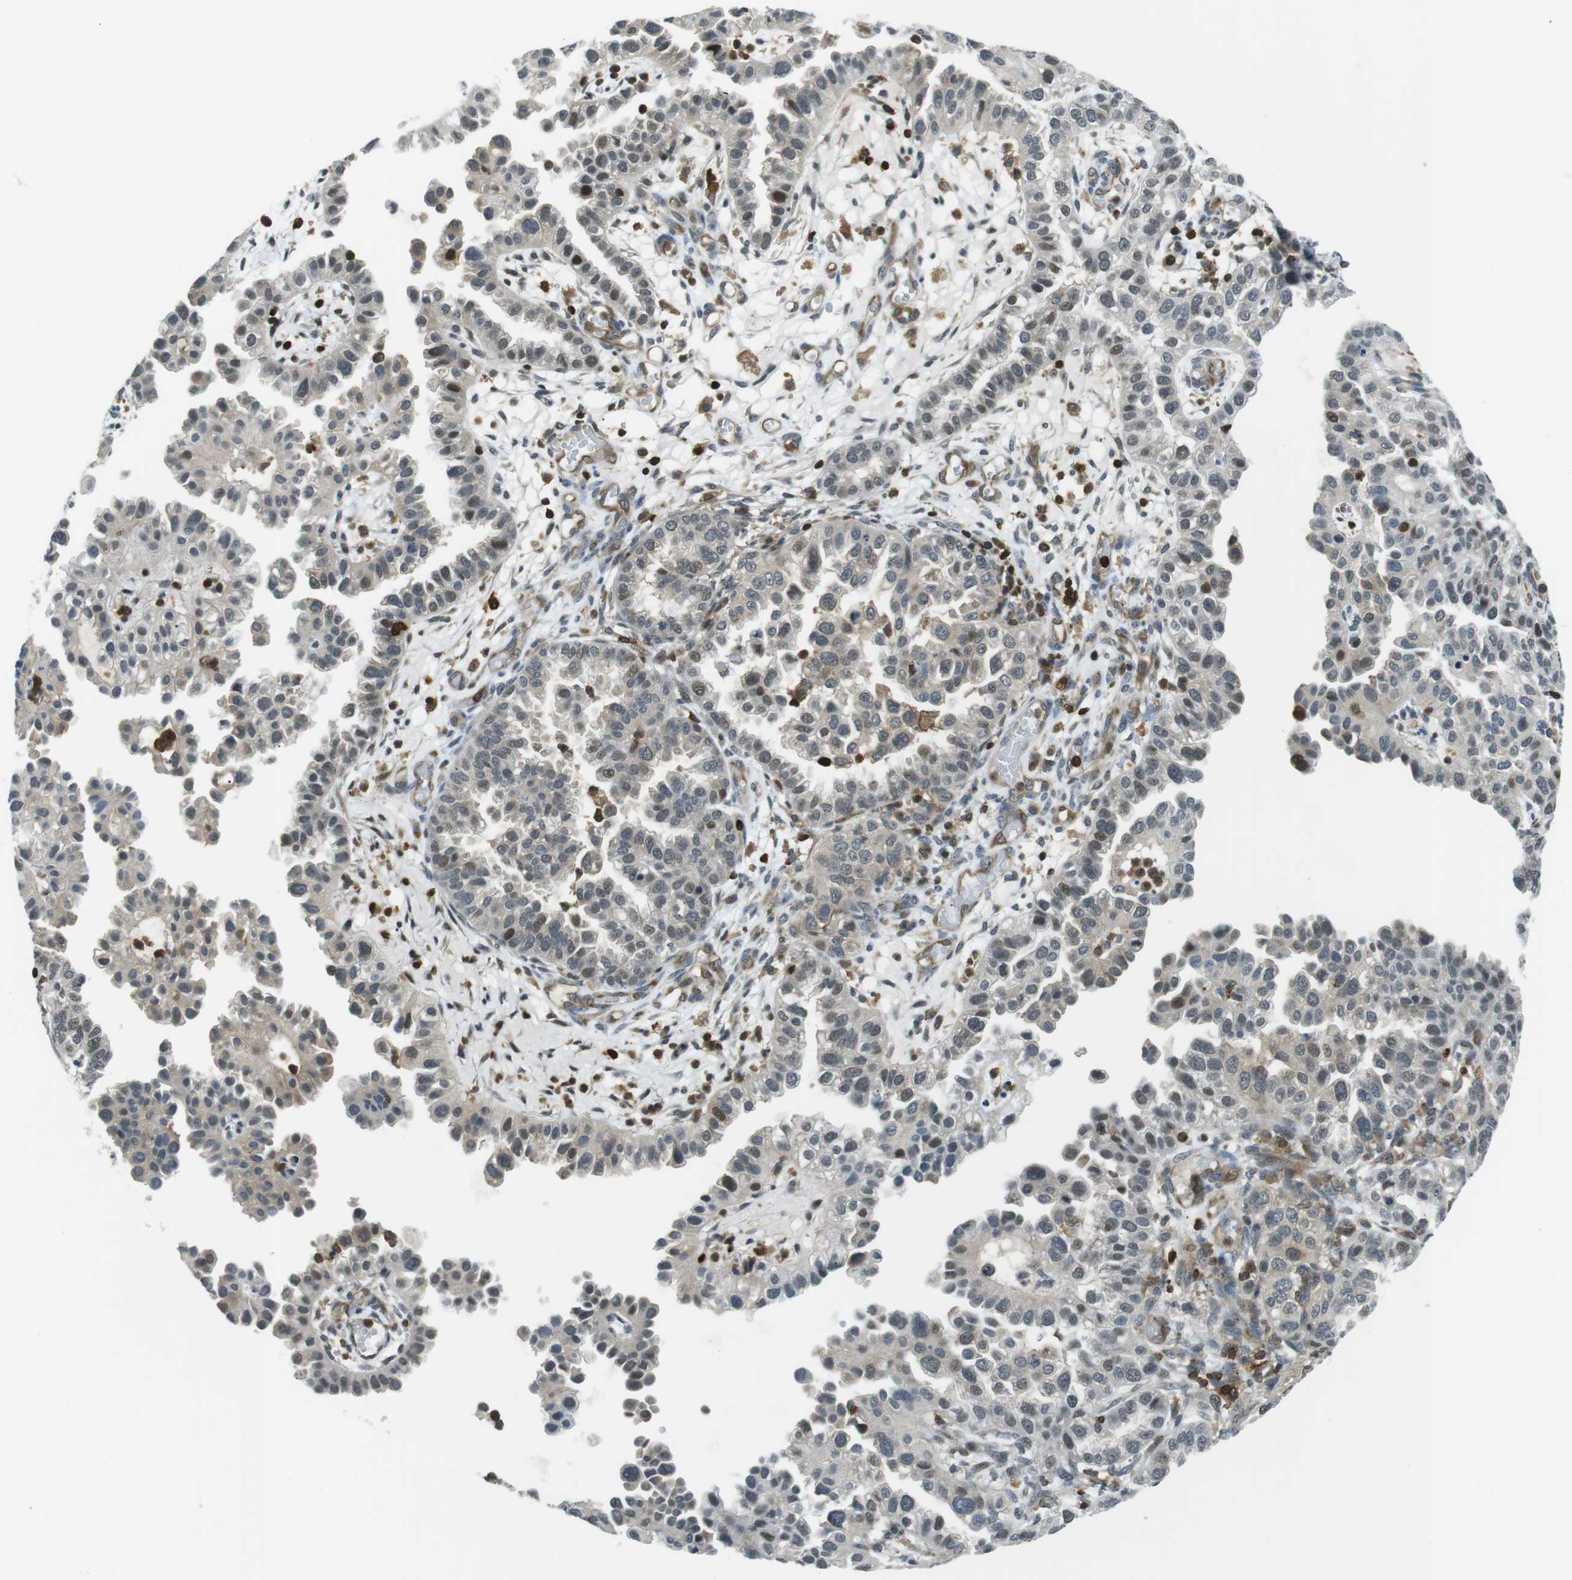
{"staining": {"intensity": "weak", "quantity": "<25%", "location": "cytoplasmic/membranous,nuclear"}, "tissue": "endometrial cancer", "cell_type": "Tumor cells", "image_type": "cancer", "snomed": [{"axis": "morphology", "description": "Adenocarcinoma, NOS"}, {"axis": "topography", "description": "Endometrium"}], "caption": "There is no significant expression in tumor cells of endometrial adenocarcinoma.", "gene": "STK10", "patient": {"sex": "female", "age": 85}}